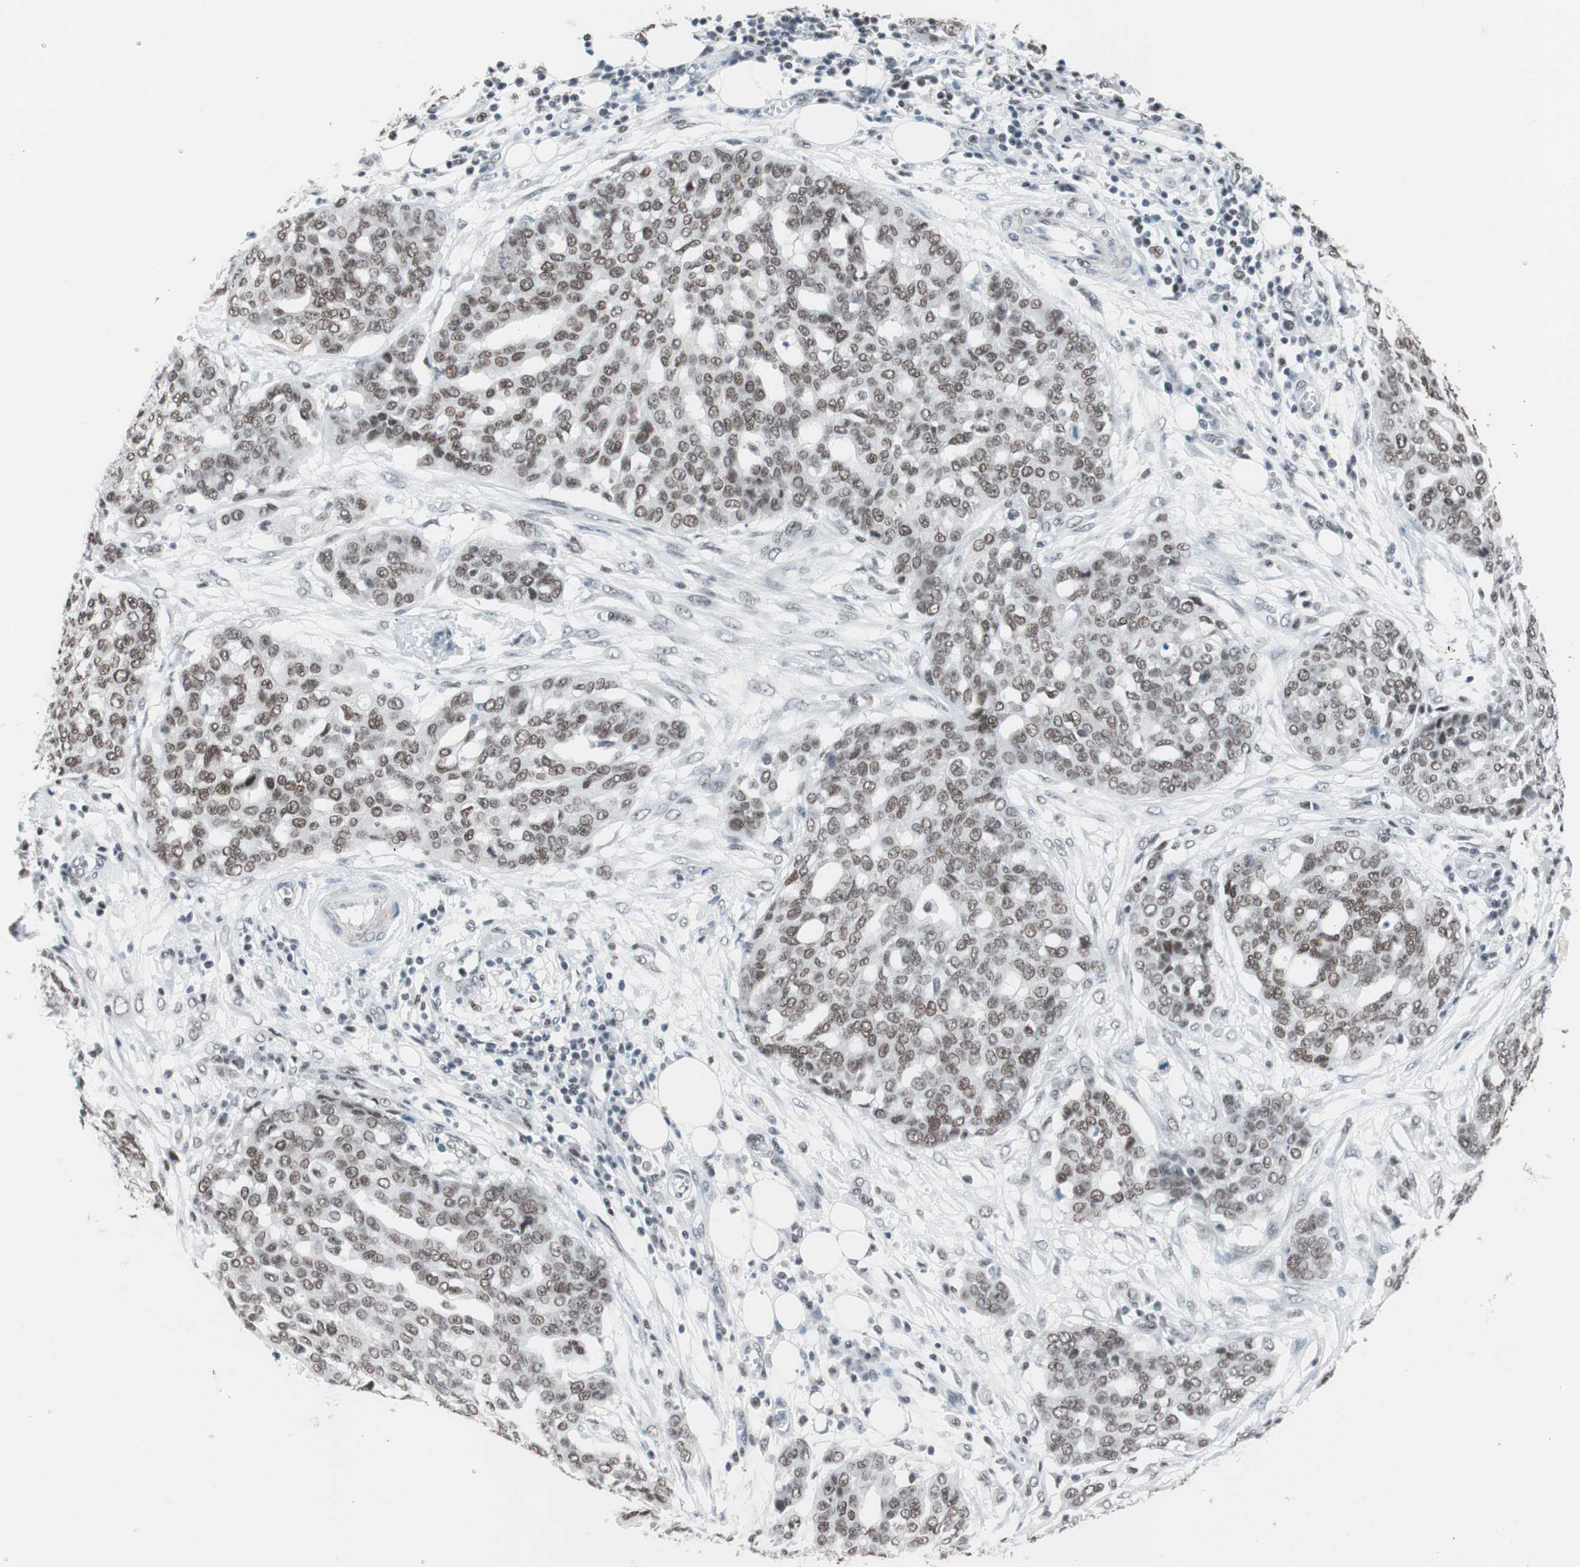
{"staining": {"intensity": "moderate", "quantity": "25%-75%", "location": "nuclear"}, "tissue": "ovarian cancer", "cell_type": "Tumor cells", "image_type": "cancer", "snomed": [{"axis": "morphology", "description": "Cystadenocarcinoma, serous, NOS"}, {"axis": "topography", "description": "Soft tissue"}, {"axis": "topography", "description": "Ovary"}], "caption": "Approximately 25%-75% of tumor cells in human ovarian cancer (serous cystadenocarcinoma) show moderate nuclear protein staining as visualized by brown immunohistochemical staining.", "gene": "ARID1A", "patient": {"sex": "female", "age": 57}}